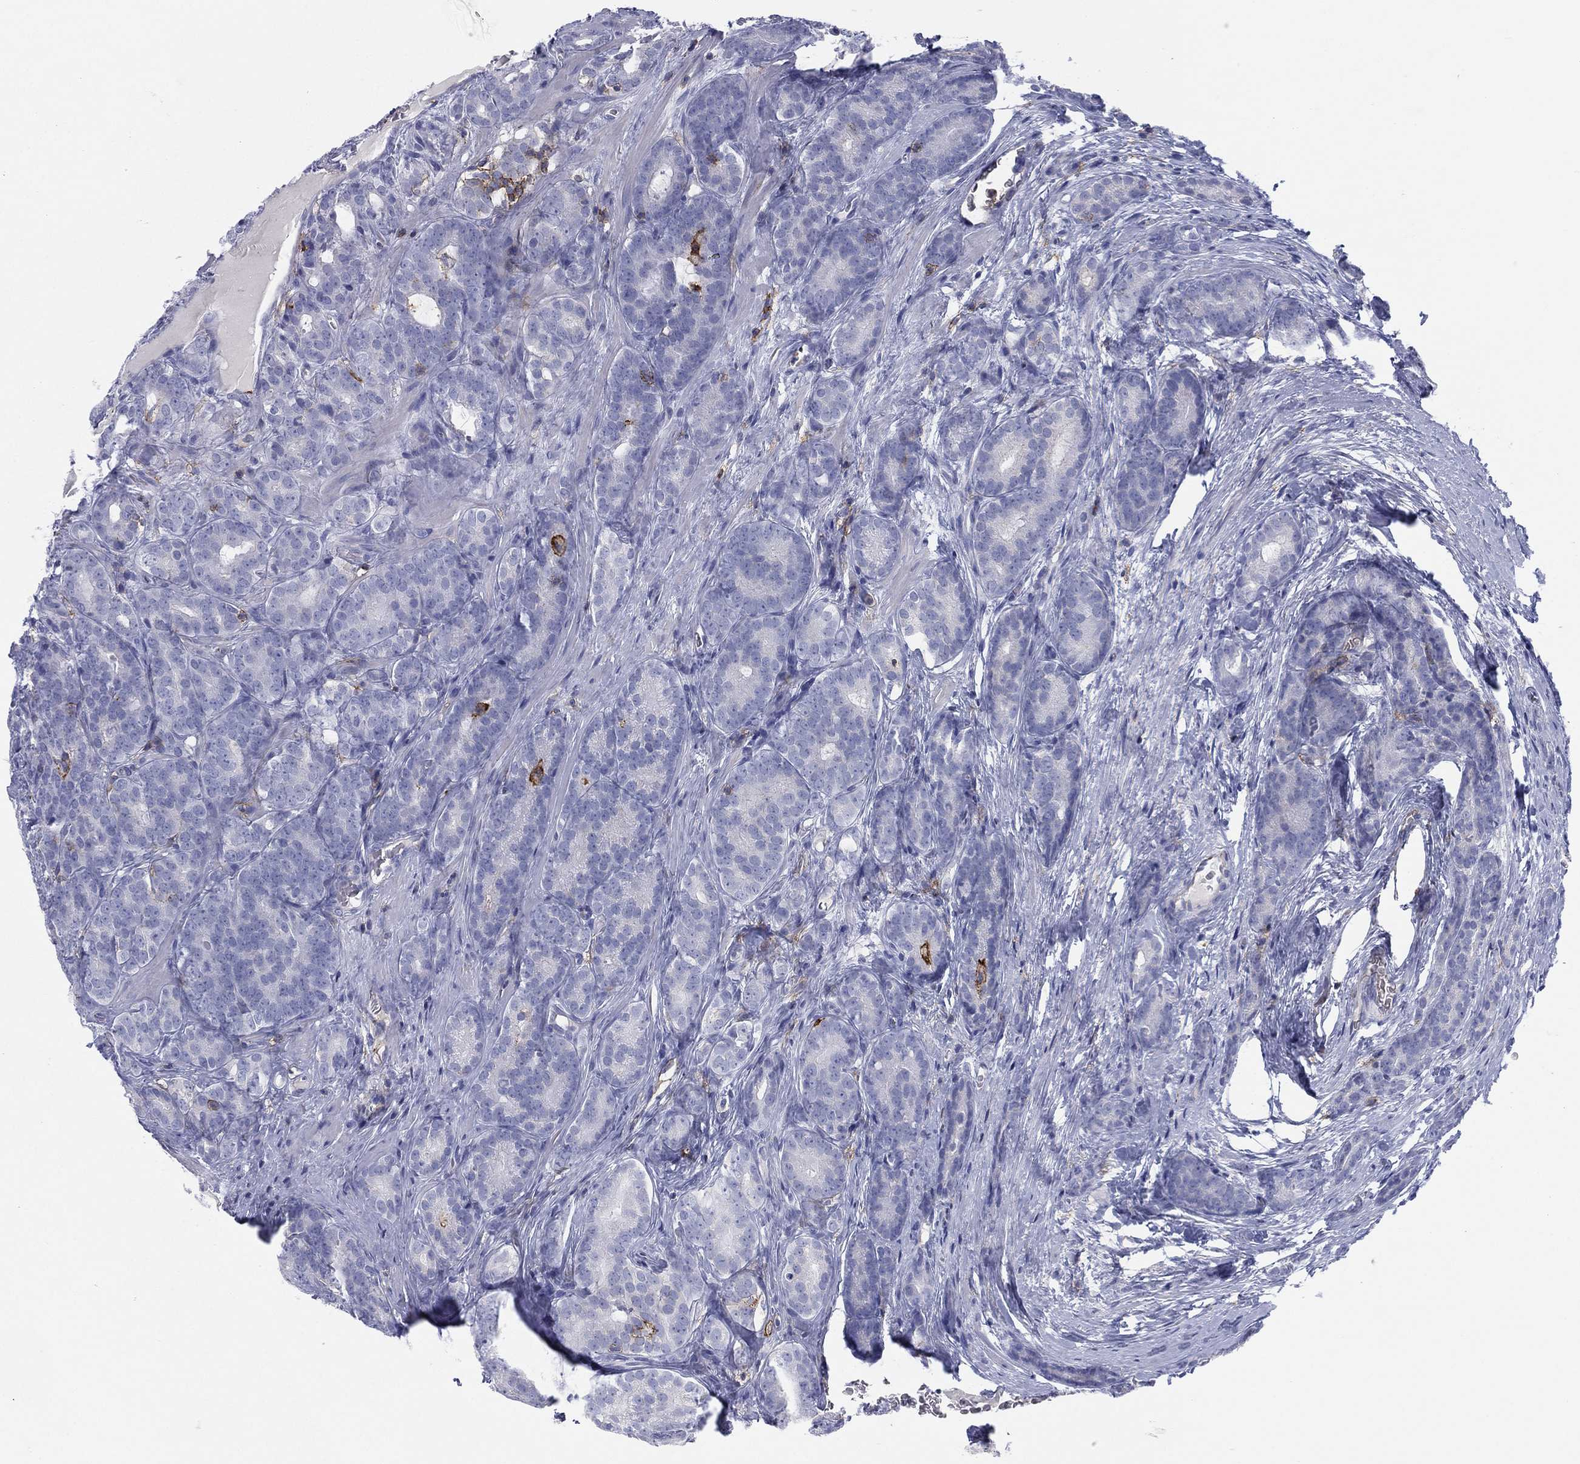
{"staining": {"intensity": "negative", "quantity": "none", "location": "none"}, "tissue": "prostate cancer", "cell_type": "Tumor cells", "image_type": "cancer", "snomed": [{"axis": "morphology", "description": "Adenocarcinoma, NOS"}, {"axis": "topography", "description": "Prostate"}], "caption": "Tumor cells show no significant protein positivity in prostate adenocarcinoma.", "gene": "SELPLG", "patient": {"sex": "male", "age": 71}}